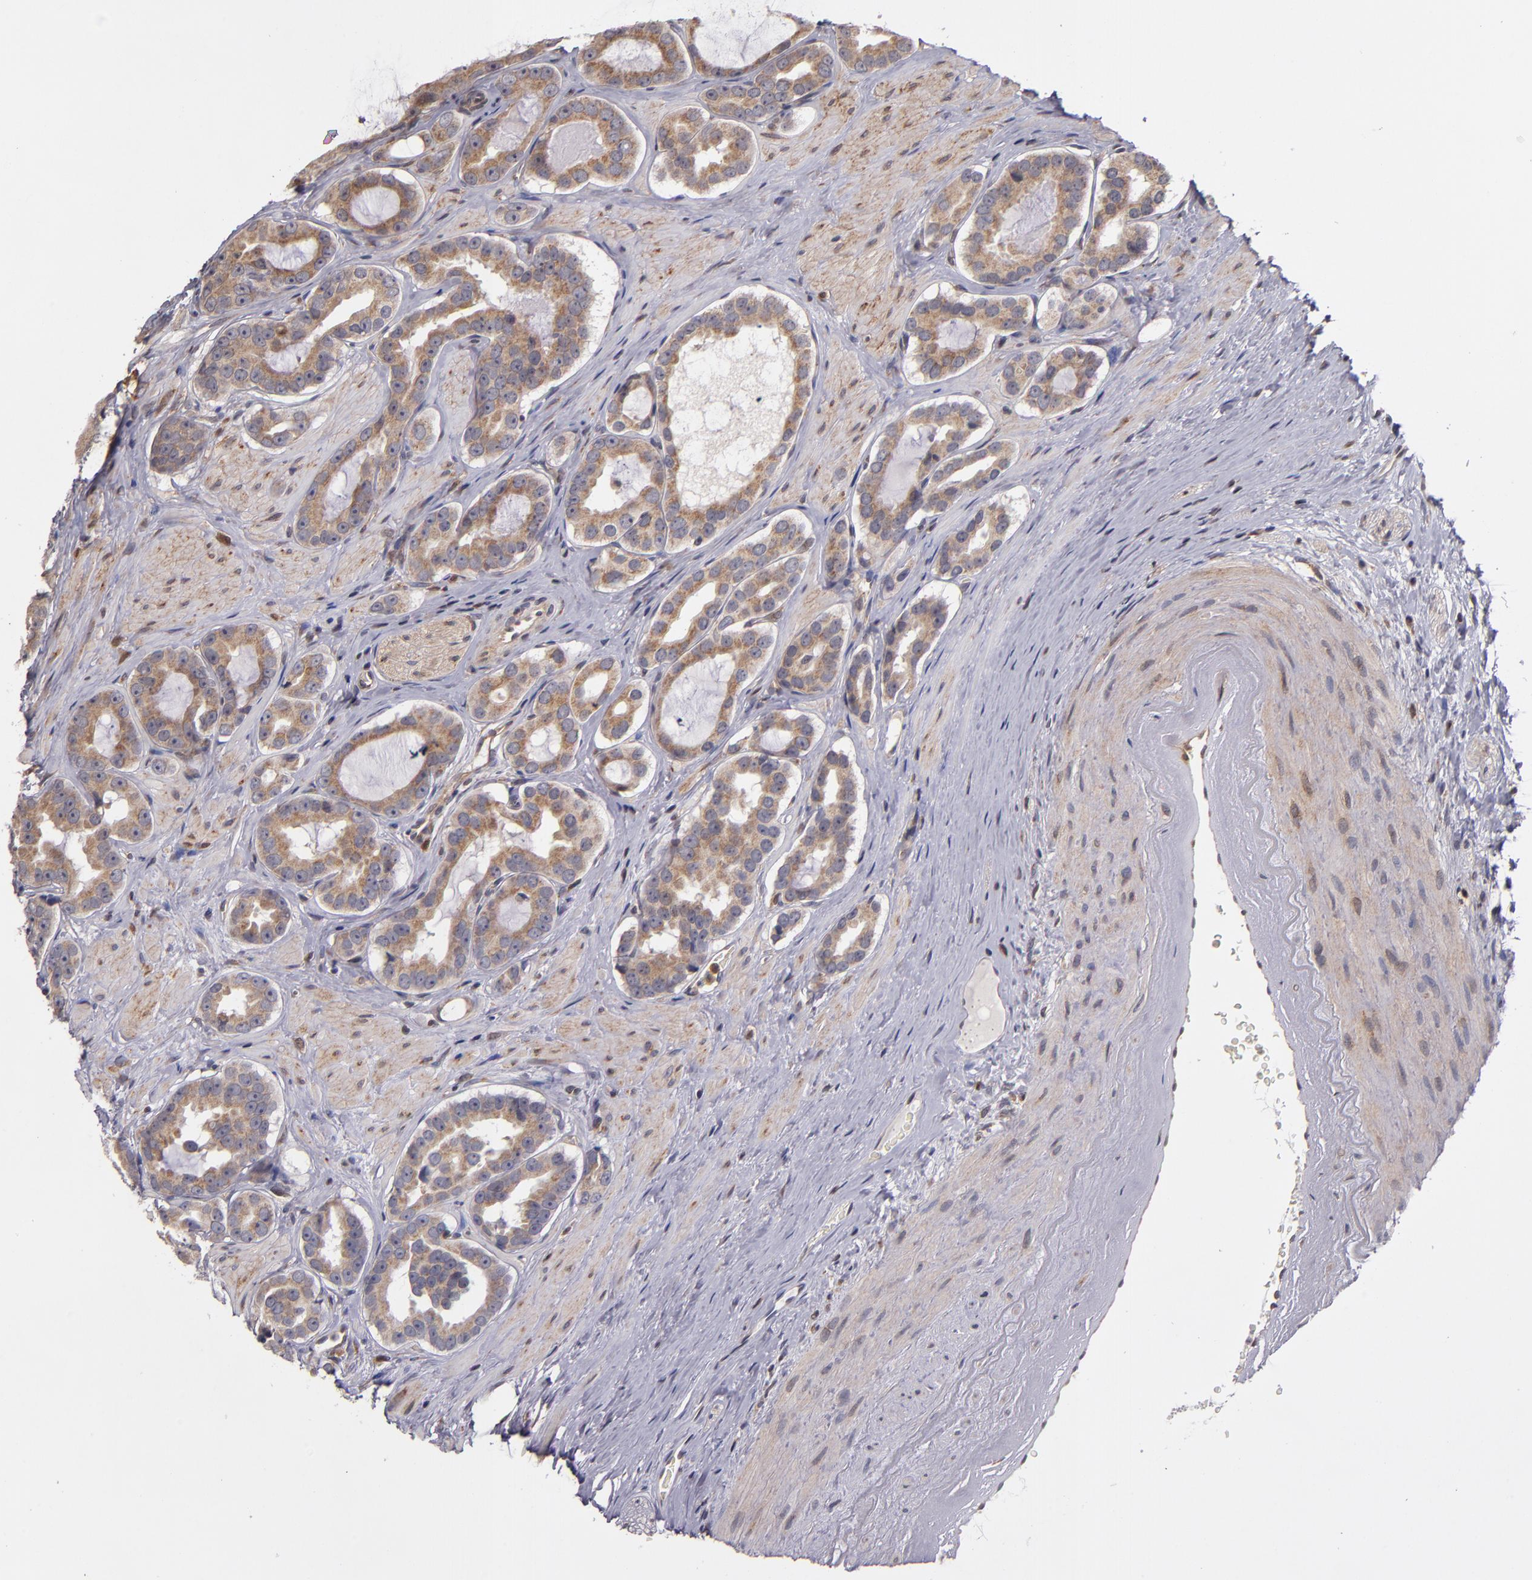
{"staining": {"intensity": "weak", "quantity": ">75%", "location": "cytoplasmic/membranous"}, "tissue": "prostate cancer", "cell_type": "Tumor cells", "image_type": "cancer", "snomed": [{"axis": "morphology", "description": "Adenocarcinoma, Low grade"}, {"axis": "topography", "description": "Prostate"}], "caption": "This histopathology image shows immunohistochemistry staining of prostate cancer, with low weak cytoplasmic/membranous staining in about >75% of tumor cells.", "gene": "CASP1", "patient": {"sex": "male", "age": 59}}